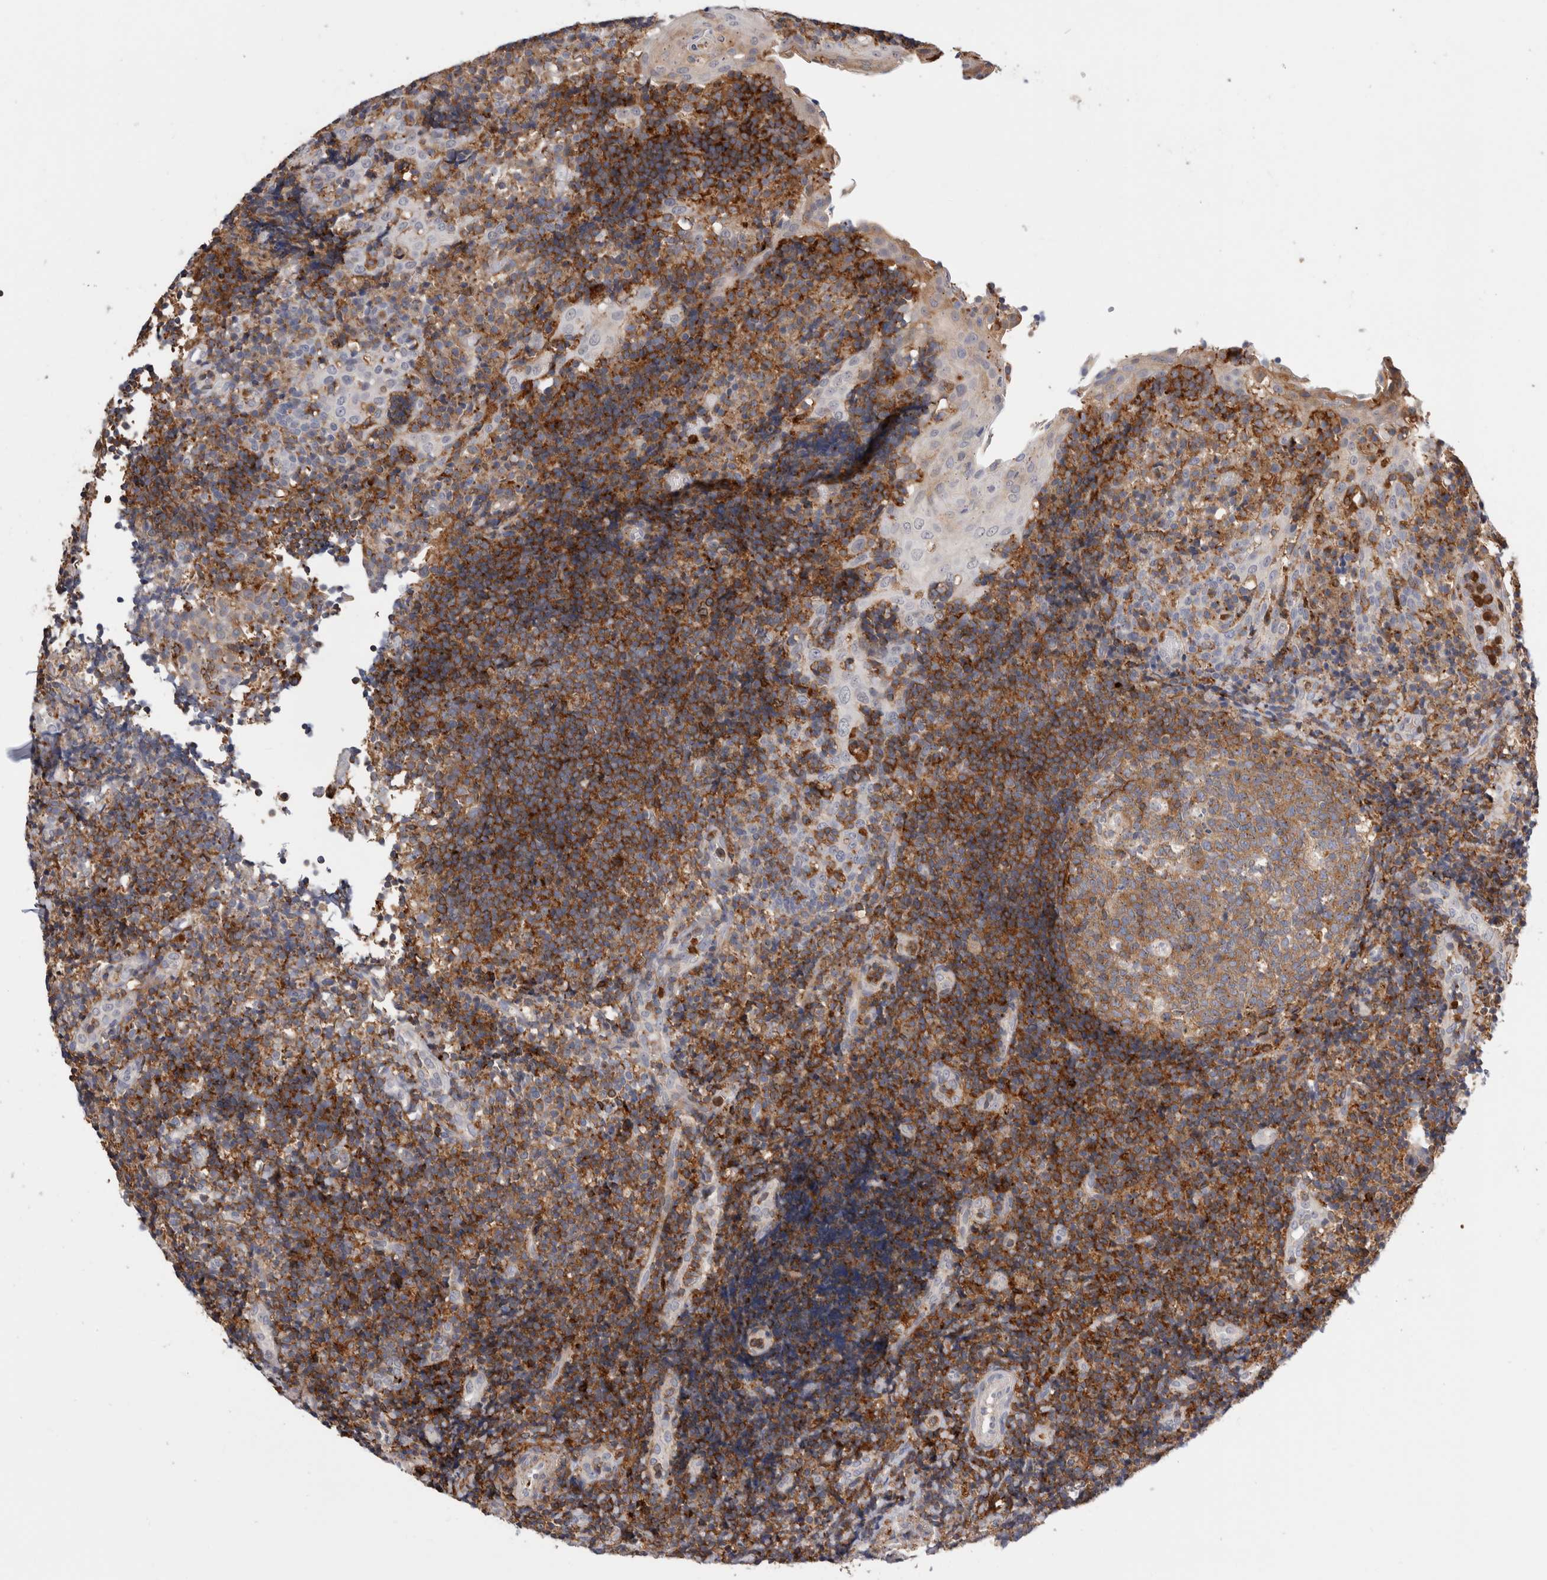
{"staining": {"intensity": "moderate", "quantity": ">75%", "location": "cytoplasmic/membranous"}, "tissue": "tonsil", "cell_type": "Germinal center cells", "image_type": "normal", "snomed": [{"axis": "morphology", "description": "Normal tissue, NOS"}, {"axis": "topography", "description": "Tonsil"}], "caption": "DAB (3,3'-diaminobenzidine) immunohistochemical staining of benign tonsil exhibits moderate cytoplasmic/membranous protein staining in about >75% of germinal center cells.", "gene": "CCDC88B", "patient": {"sex": "female", "age": 40}}